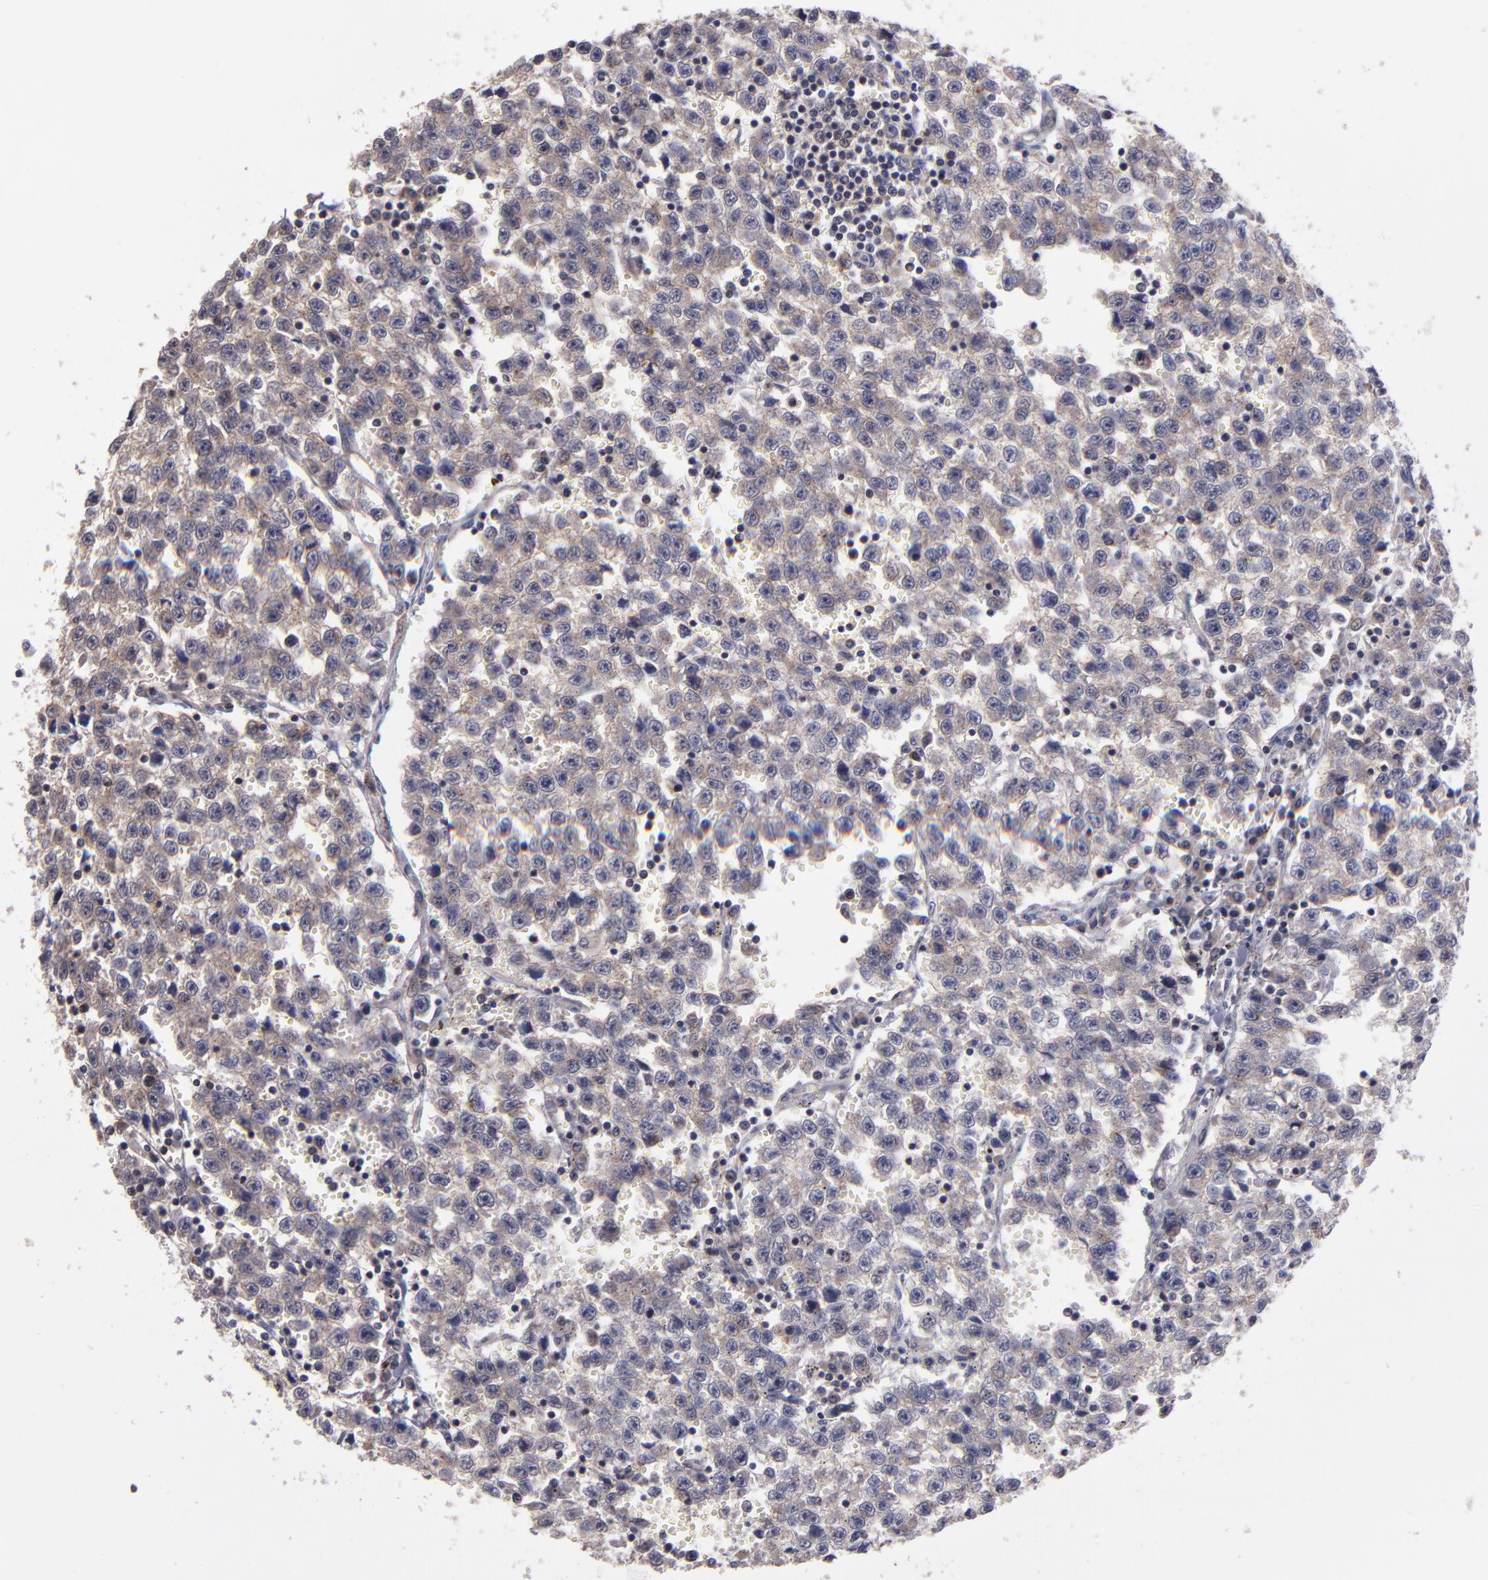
{"staining": {"intensity": "weak", "quantity": "<25%", "location": "cytoplasmic/membranous"}, "tissue": "testis cancer", "cell_type": "Tumor cells", "image_type": "cancer", "snomed": [{"axis": "morphology", "description": "Seminoma, NOS"}, {"axis": "topography", "description": "Testis"}], "caption": "The image displays no significant positivity in tumor cells of testis cancer.", "gene": "NF2", "patient": {"sex": "male", "age": 35}}